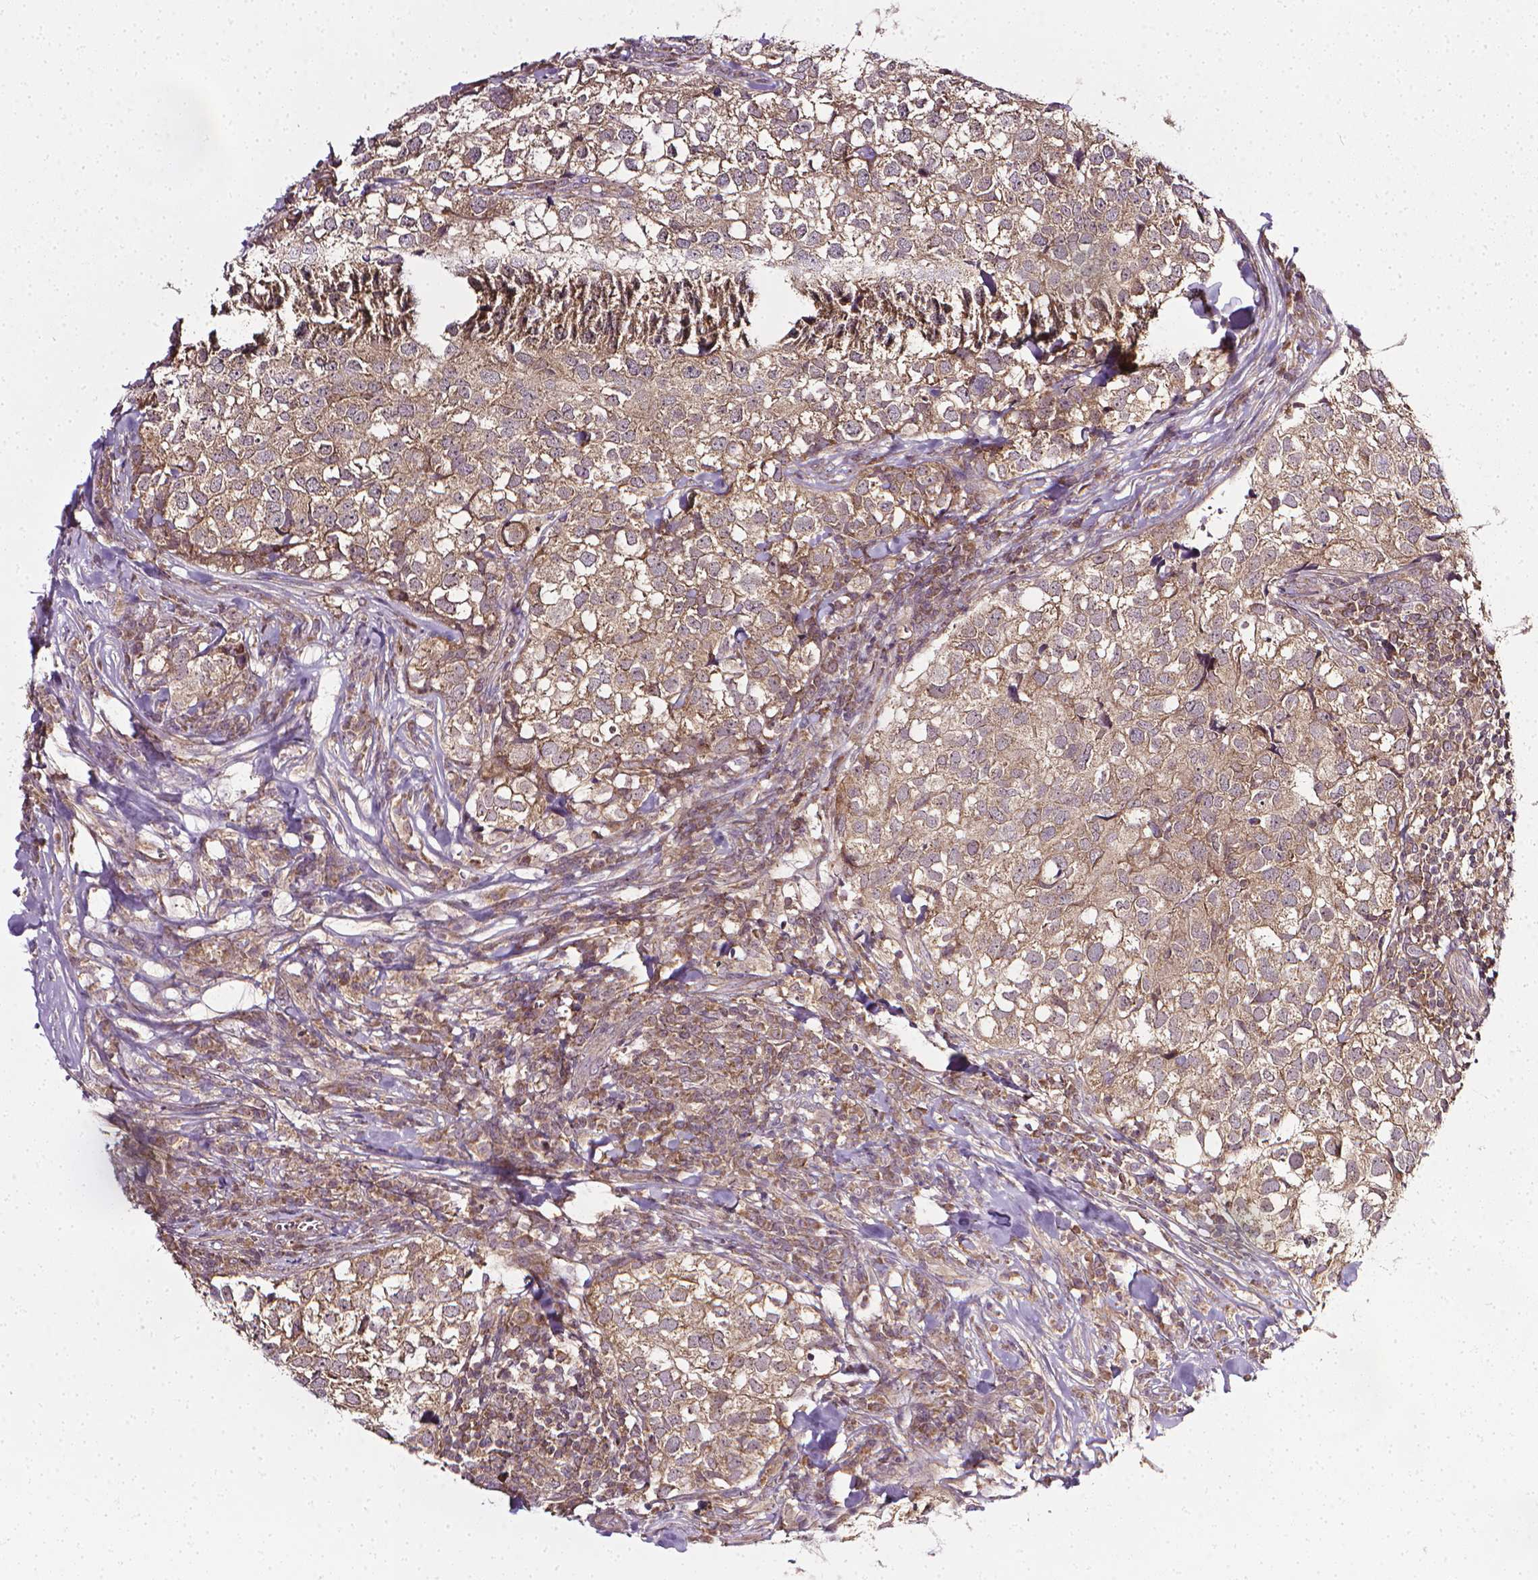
{"staining": {"intensity": "moderate", "quantity": ">75%", "location": "cytoplasmic/membranous"}, "tissue": "breast cancer", "cell_type": "Tumor cells", "image_type": "cancer", "snomed": [{"axis": "morphology", "description": "Duct carcinoma"}, {"axis": "topography", "description": "Breast"}], "caption": "About >75% of tumor cells in human breast cancer exhibit moderate cytoplasmic/membranous protein staining as visualized by brown immunohistochemical staining.", "gene": "PRAG1", "patient": {"sex": "female", "age": 30}}